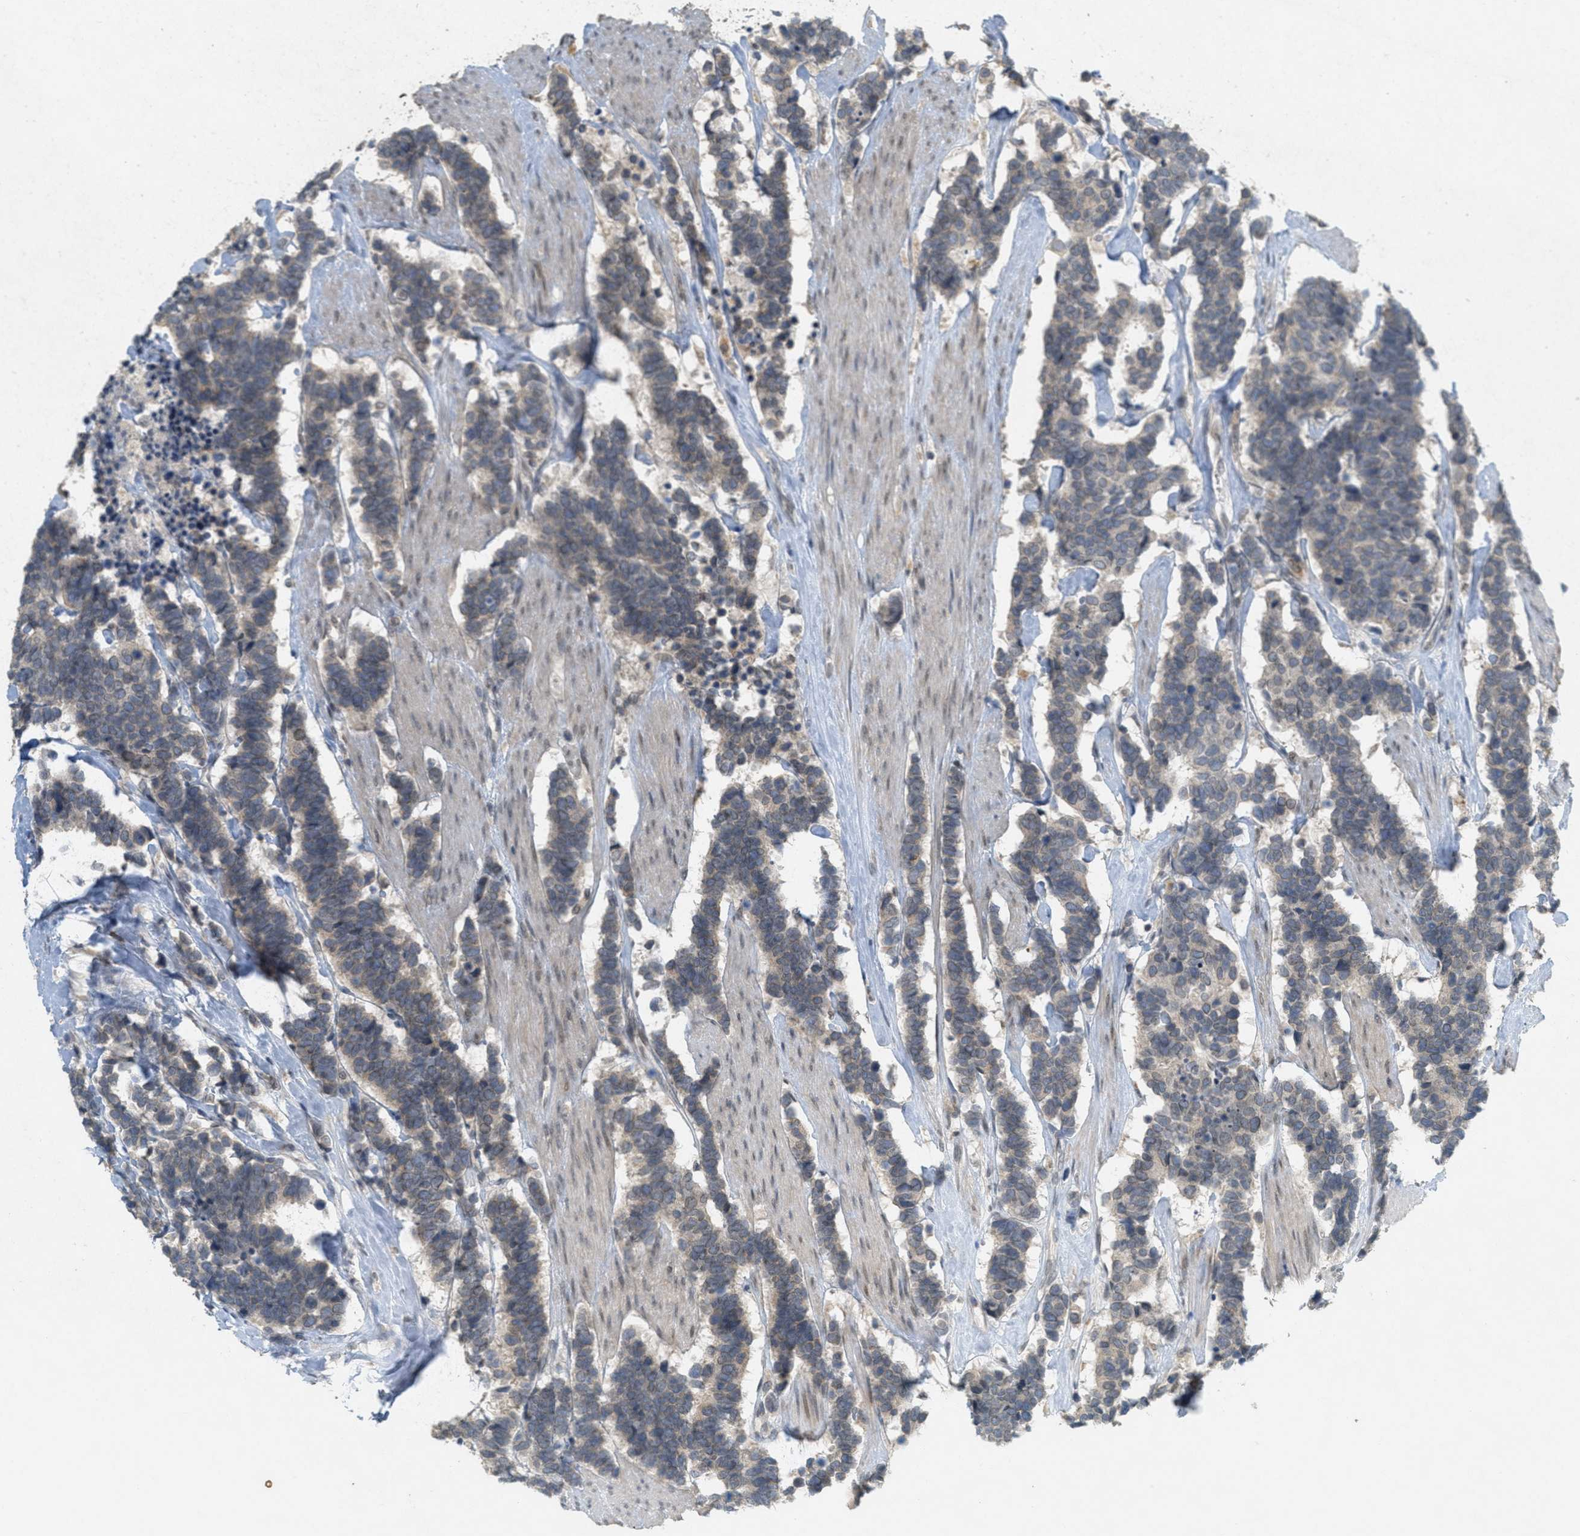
{"staining": {"intensity": "weak", "quantity": ">75%", "location": "cytoplasmic/membranous"}, "tissue": "carcinoid", "cell_type": "Tumor cells", "image_type": "cancer", "snomed": [{"axis": "morphology", "description": "Carcinoma, NOS"}, {"axis": "morphology", "description": "Carcinoid, malignant, NOS"}, {"axis": "topography", "description": "Urinary bladder"}], "caption": "Carcinoid tissue shows weak cytoplasmic/membranous expression in about >75% of tumor cells, visualized by immunohistochemistry.", "gene": "ABHD6", "patient": {"sex": "male", "age": 57}}